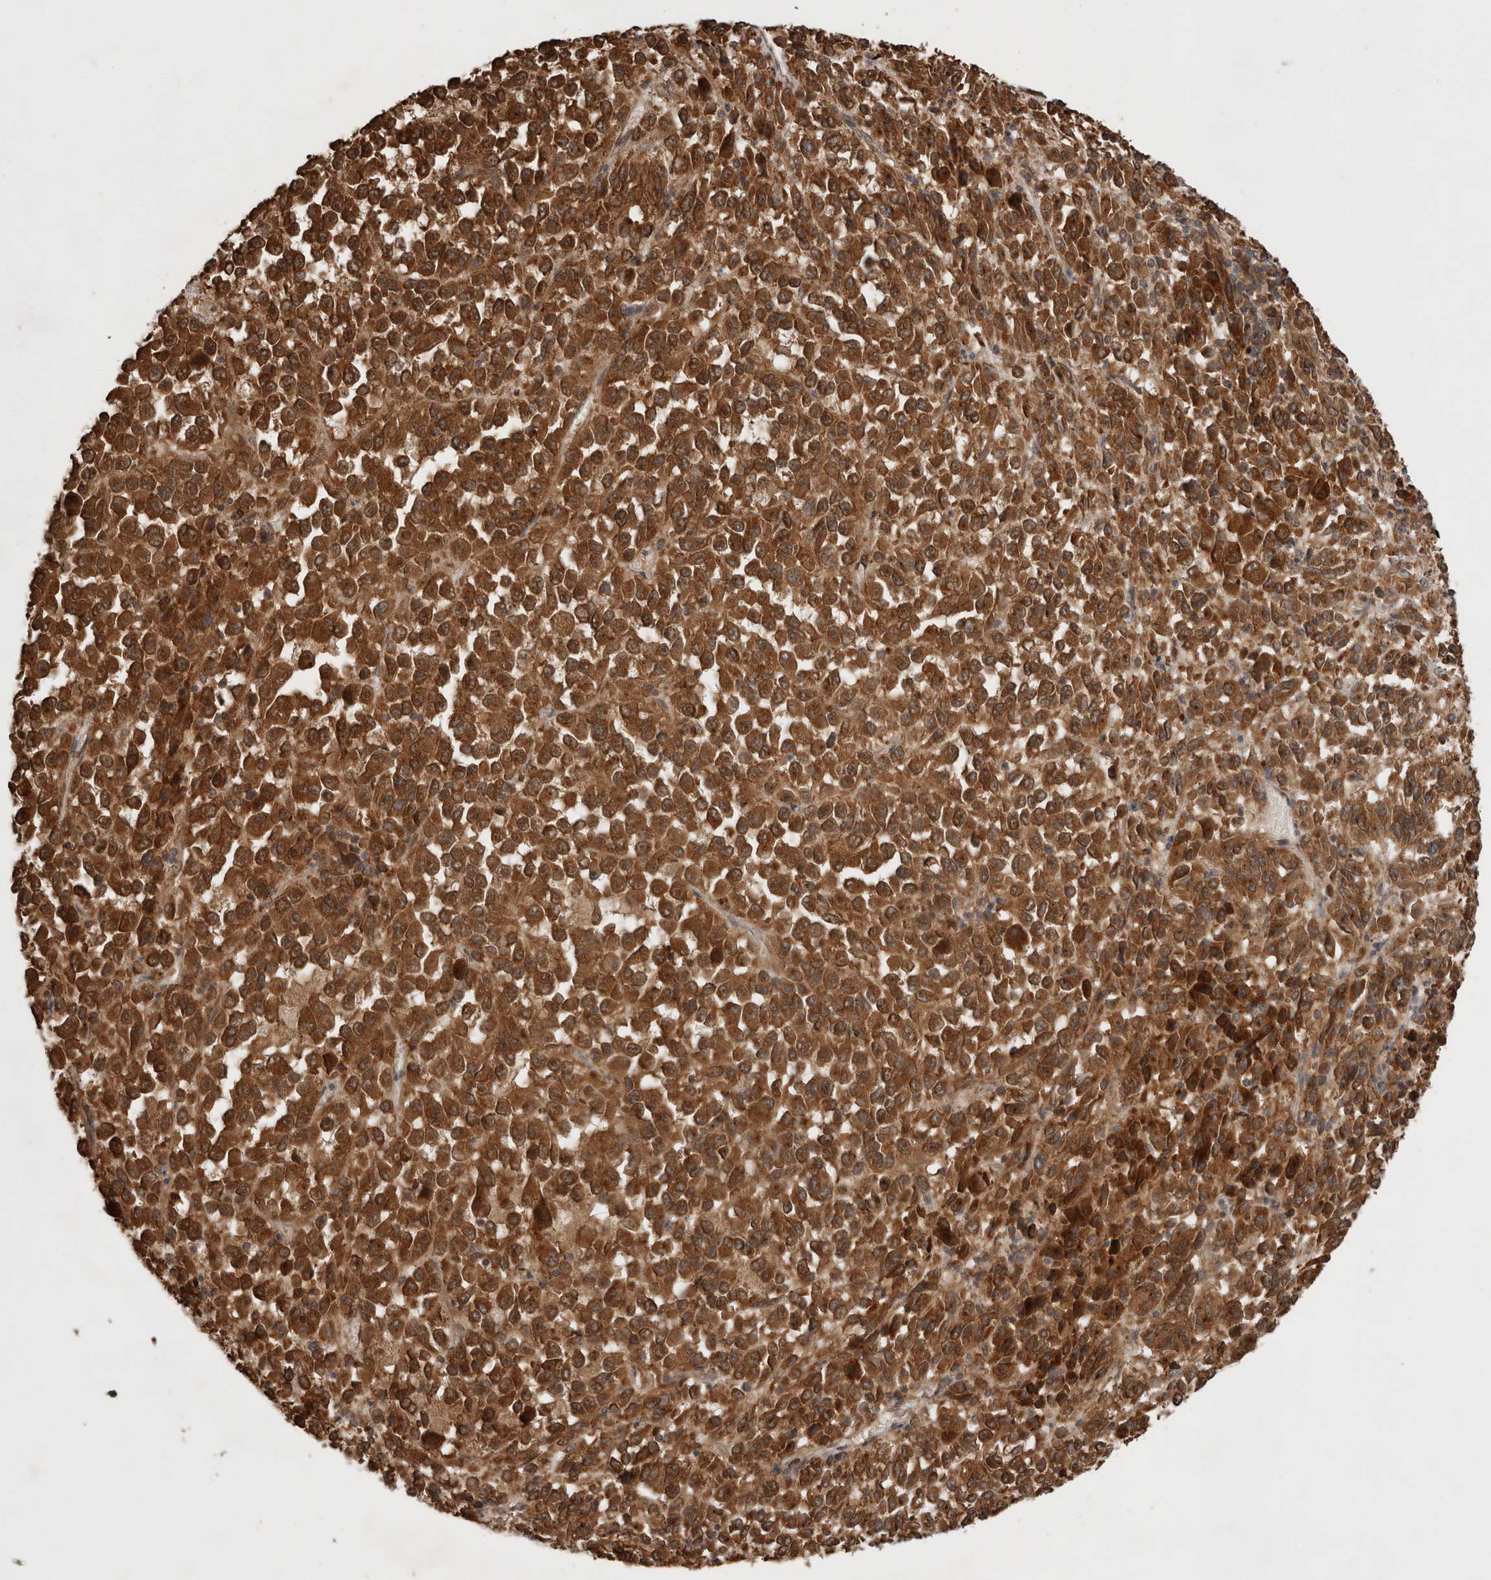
{"staining": {"intensity": "strong", "quantity": ">75%", "location": "cytoplasmic/membranous"}, "tissue": "melanoma", "cell_type": "Tumor cells", "image_type": "cancer", "snomed": [{"axis": "morphology", "description": "Malignant melanoma, Metastatic site"}, {"axis": "topography", "description": "Lung"}], "caption": "The histopathology image reveals staining of malignant melanoma (metastatic site), revealing strong cytoplasmic/membranous protein expression (brown color) within tumor cells.", "gene": "OTUD7B", "patient": {"sex": "male", "age": 64}}